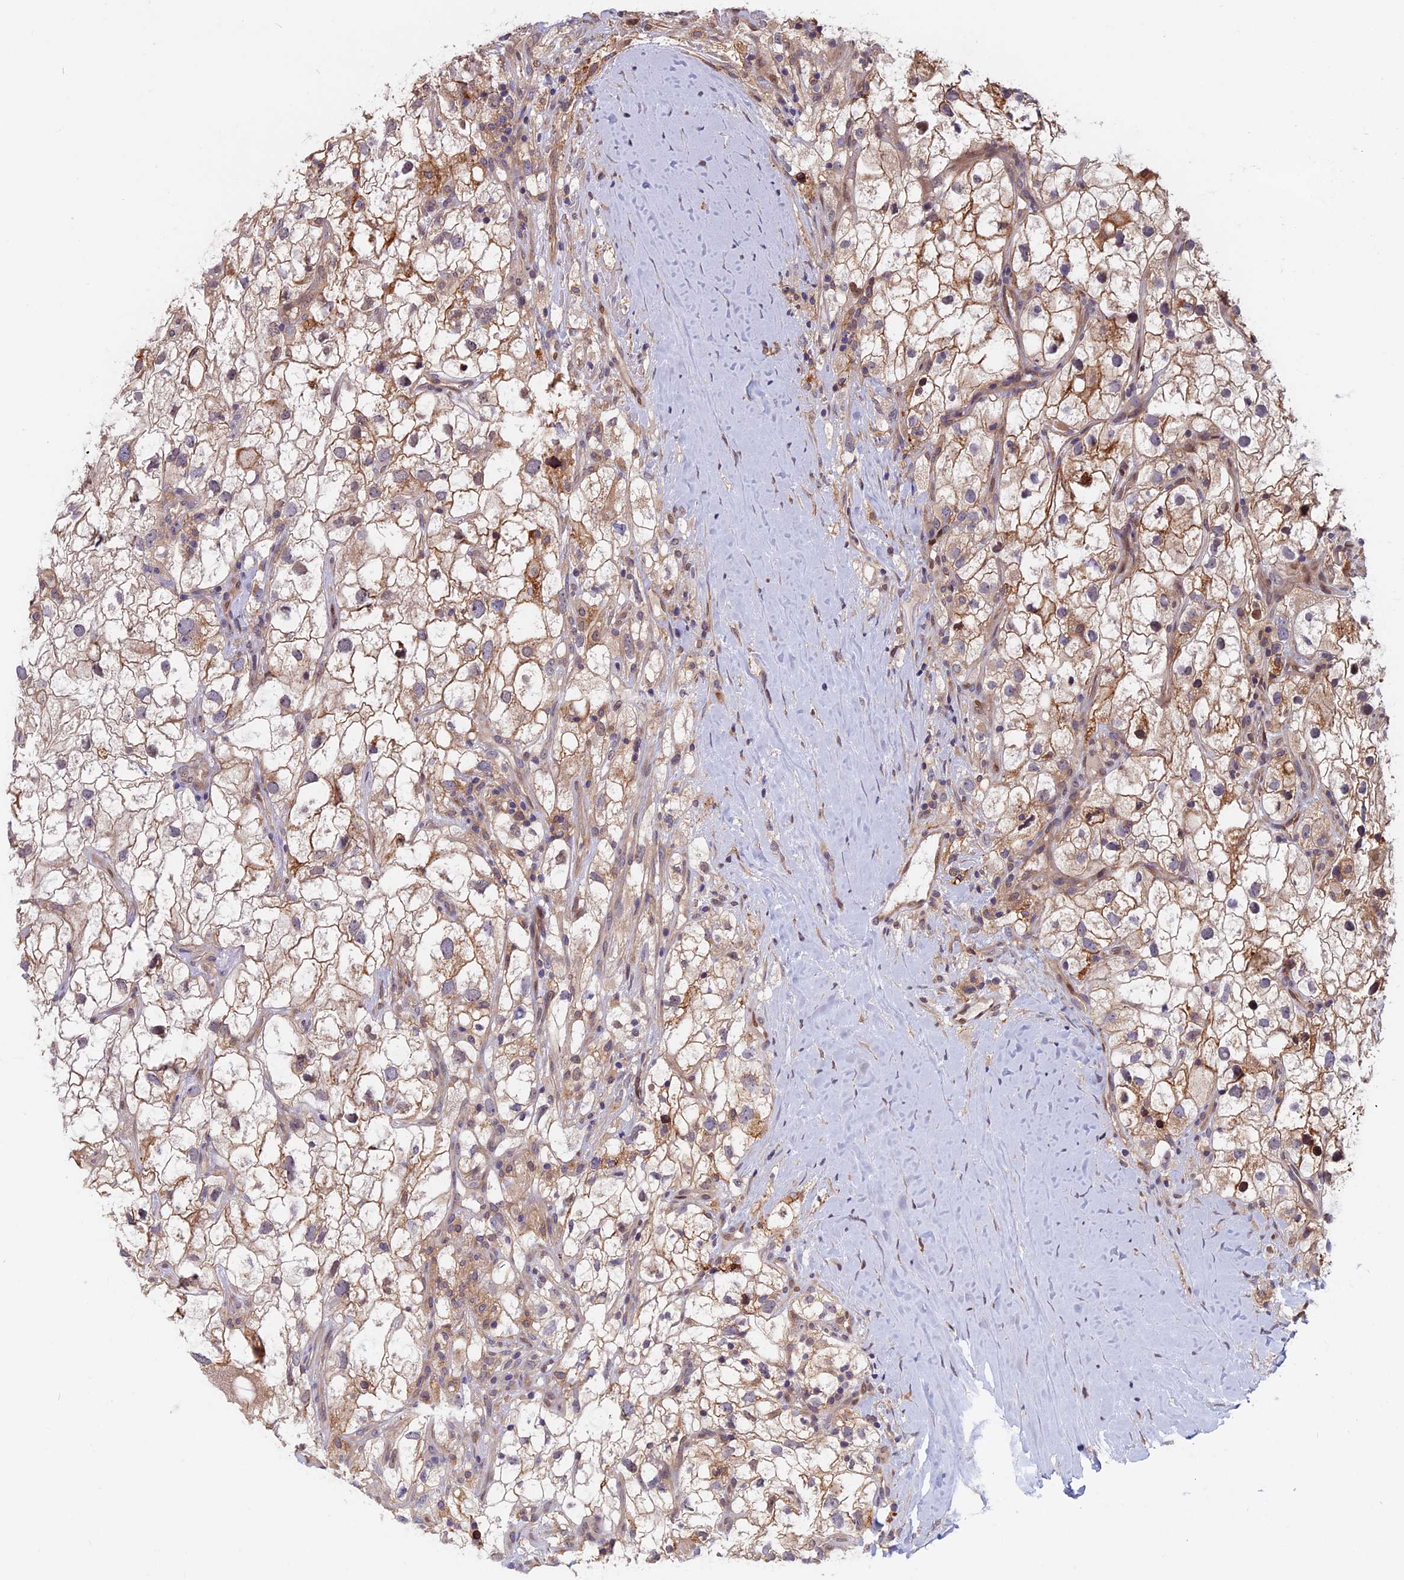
{"staining": {"intensity": "moderate", "quantity": "25%-75%", "location": "cytoplasmic/membranous"}, "tissue": "renal cancer", "cell_type": "Tumor cells", "image_type": "cancer", "snomed": [{"axis": "morphology", "description": "Adenocarcinoma, NOS"}, {"axis": "topography", "description": "Kidney"}], "caption": "This is a micrograph of immunohistochemistry staining of renal adenocarcinoma, which shows moderate expression in the cytoplasmic/membranous of tumor cells.", "gene": "SPG11", "patient": {"sex": "male", "age": 59}}